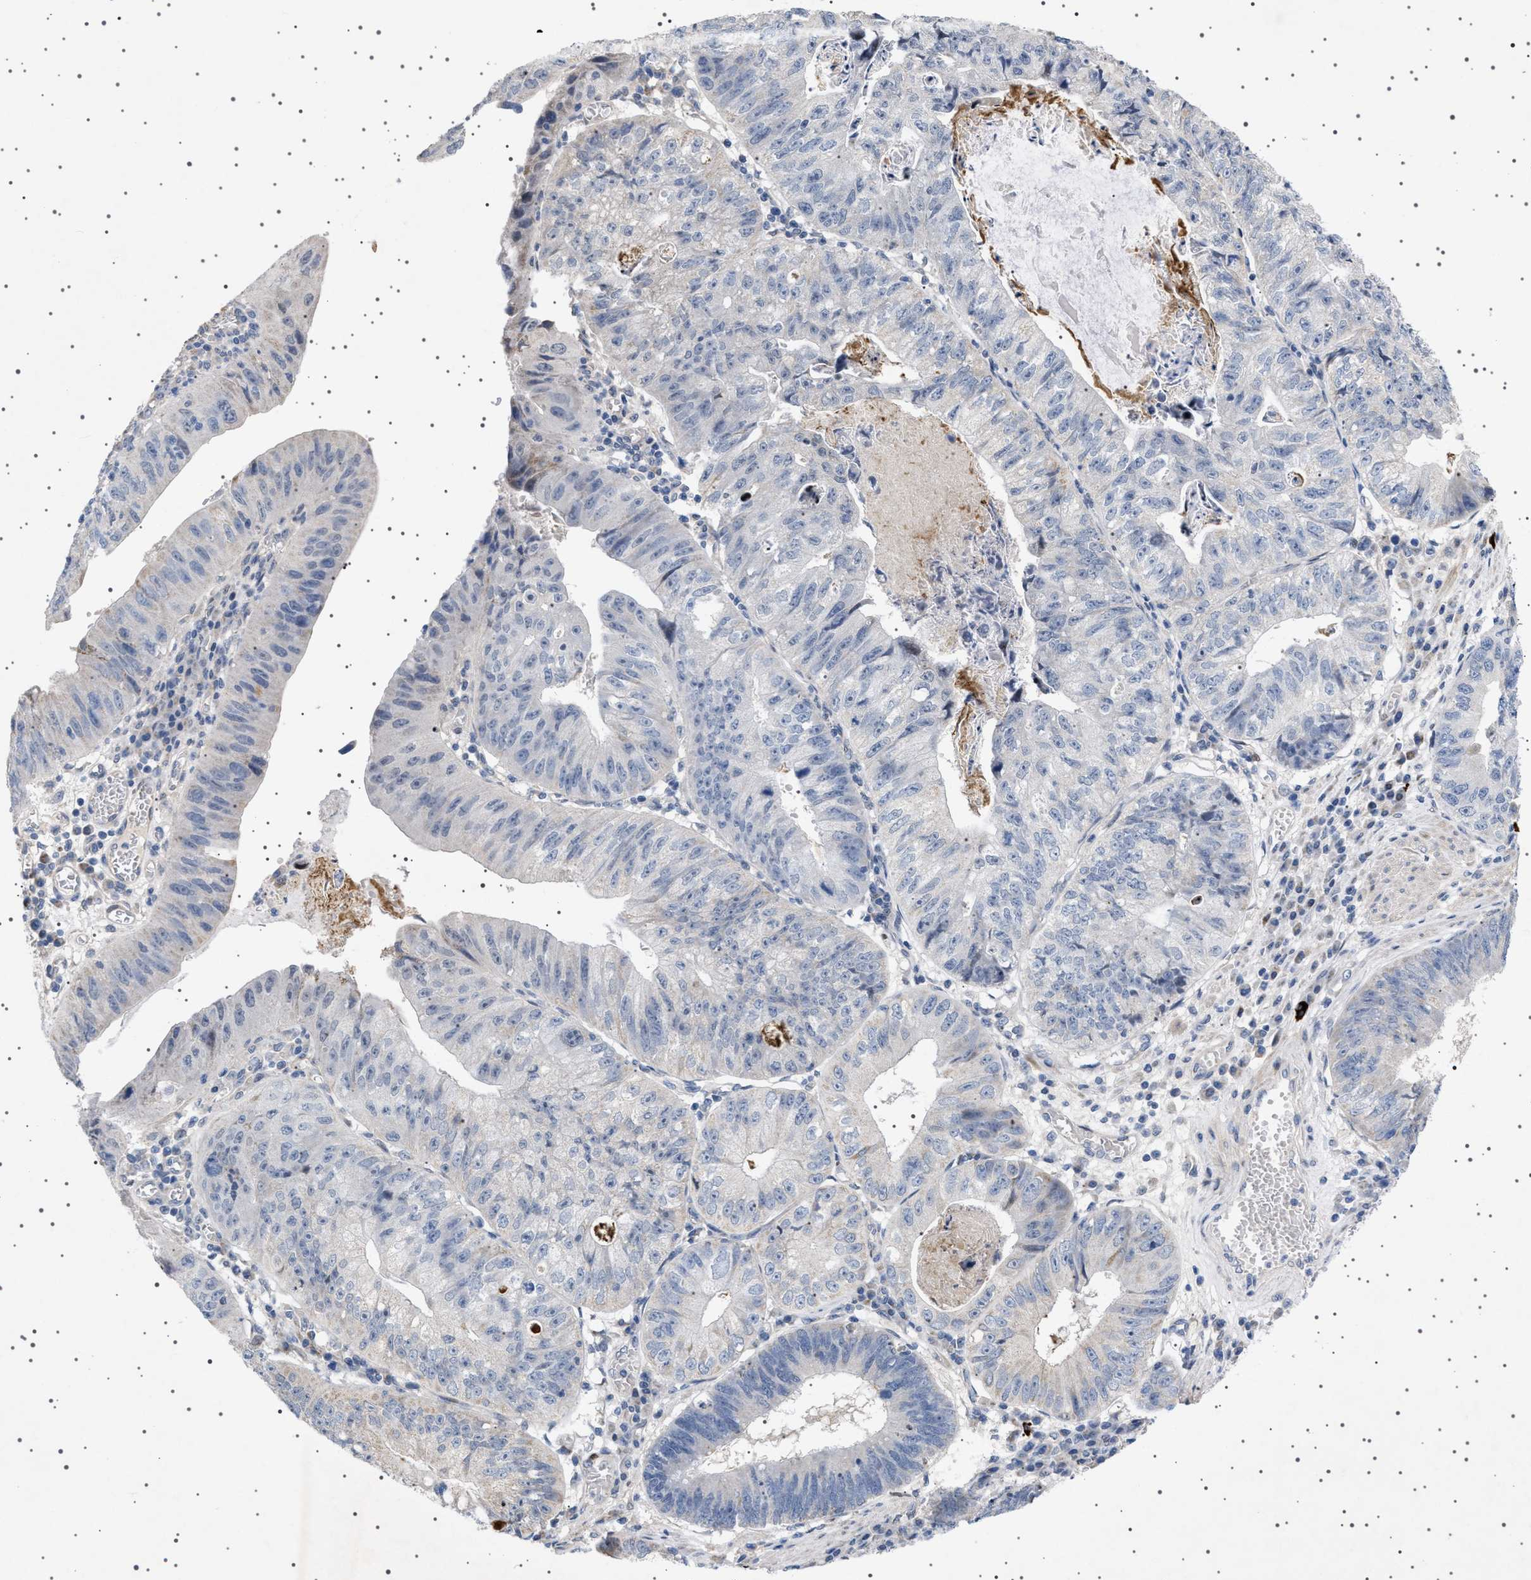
{"staining": {"intensity": "weak", "quantity": "<25%", "location": "cytoplasmic/membranous"}, "tissue": "stomach cancer", "cell_type": "Tumor cells", "image_type": "cancer", "snomed": [{"axis": "morphology", "description": "Adenocarcinoma, NOS"}, {"axis": "topography", "description": "Stomach"}], "caption": "An IHC image of stomach adenocarcinoma is shown. There is no staining in tumor cells of stomach adenocarcinoma. Brightfield microscopy of immunohistochemistry (IHC) stained with DAB (3,3'-diaminobenzidine) (brown) and hematoxylin (blue), captured at high magnification.", "gene": "HTR1A", "patient": {"sex": "male", "age": 59}}